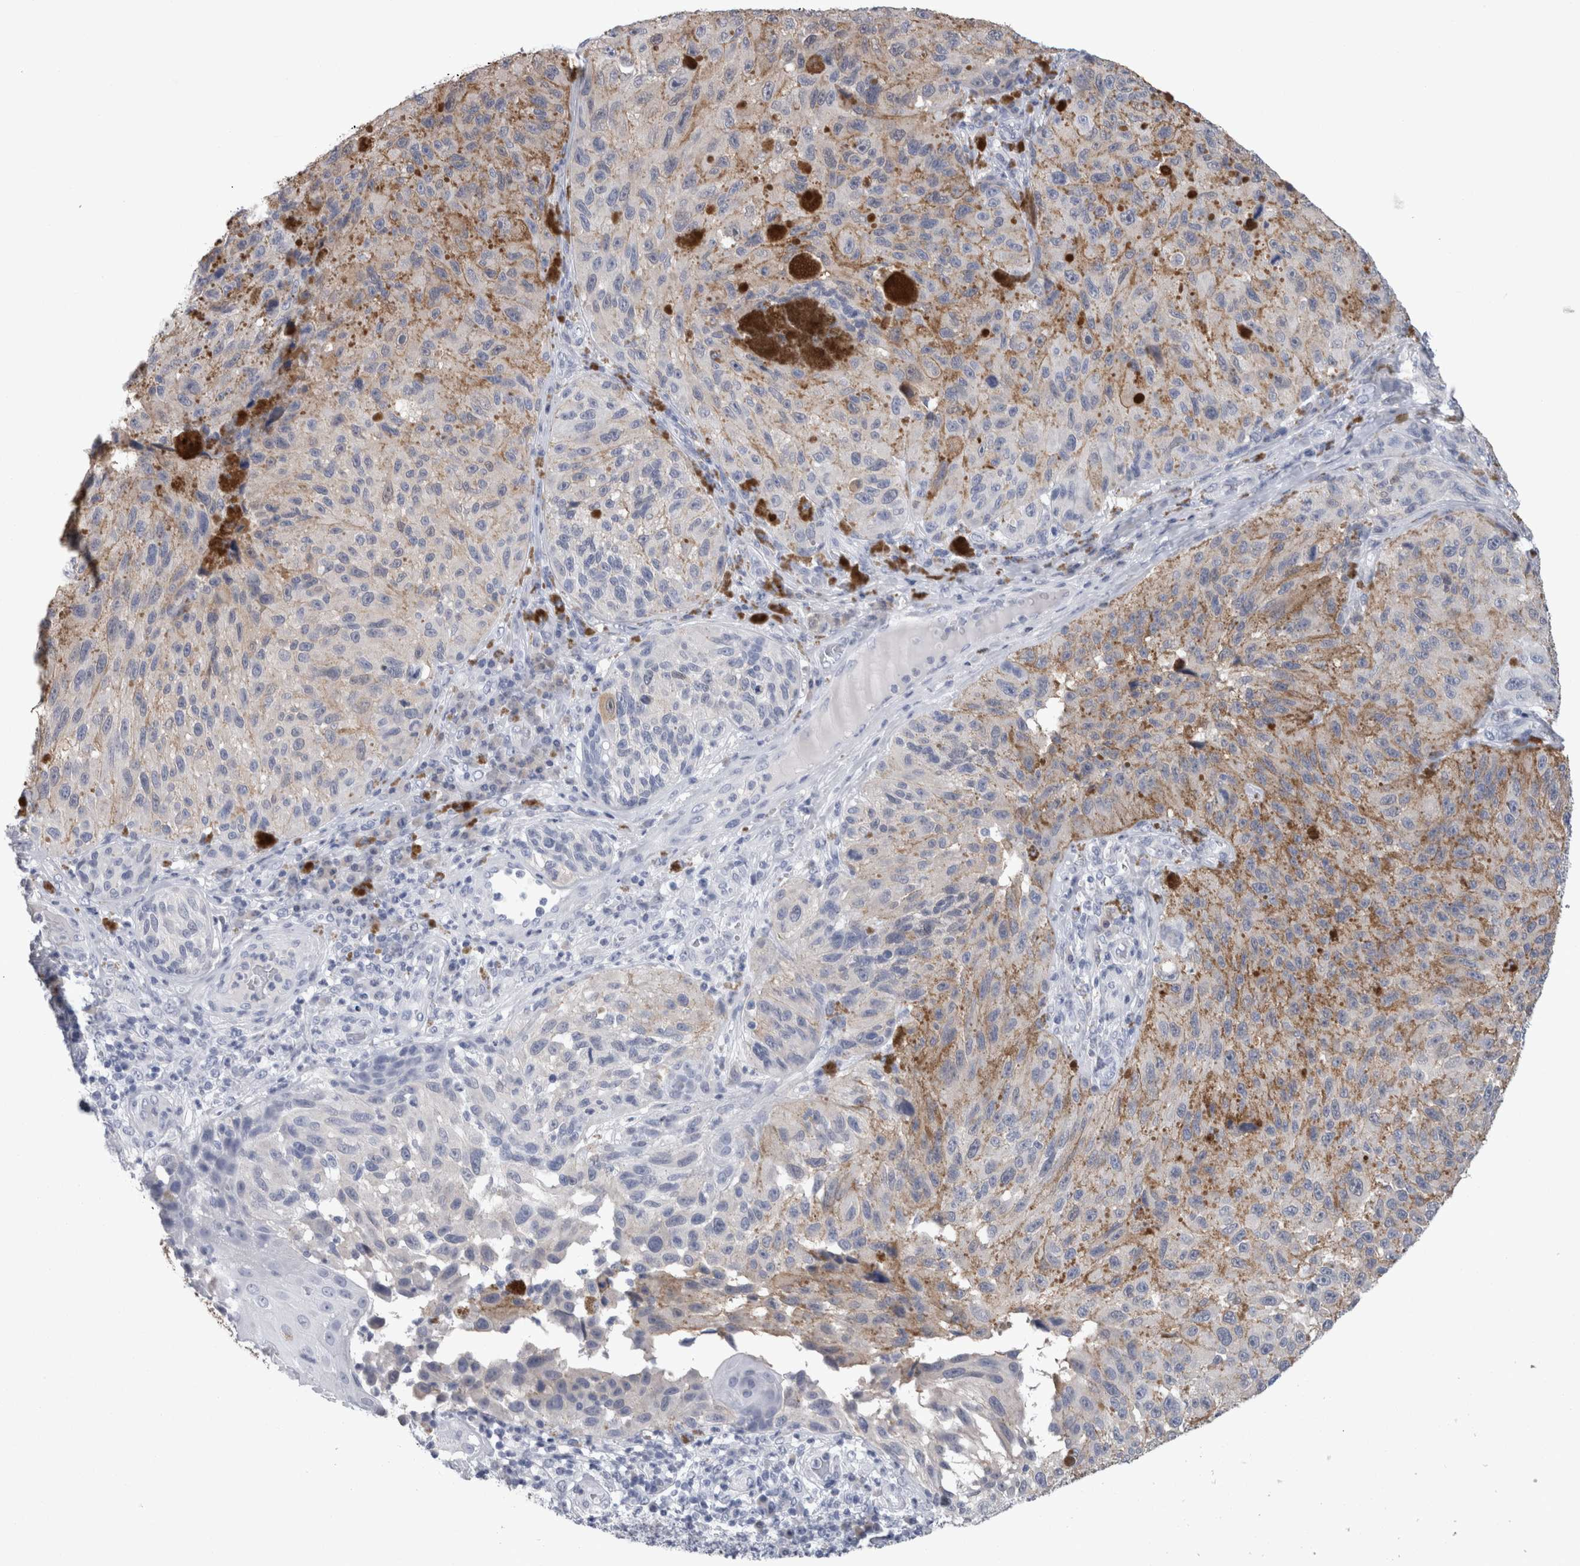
{"staining": {"intensity": "negative", "quantity": "none", "location": "none"}, "tissue": "melanoma", "cell_type": "Tumor cells", "image_type": "cancer", "snomed": [{"axis": "morphology", "description": "Malignant melanoma, NOS"}, {"axis": "topography", "description": "Skin"}], "caption": "IHC of melanoma shows no positivity in tumor cells.", "gene": "CA8", "patient": {"sex": "female", "age": 73}}